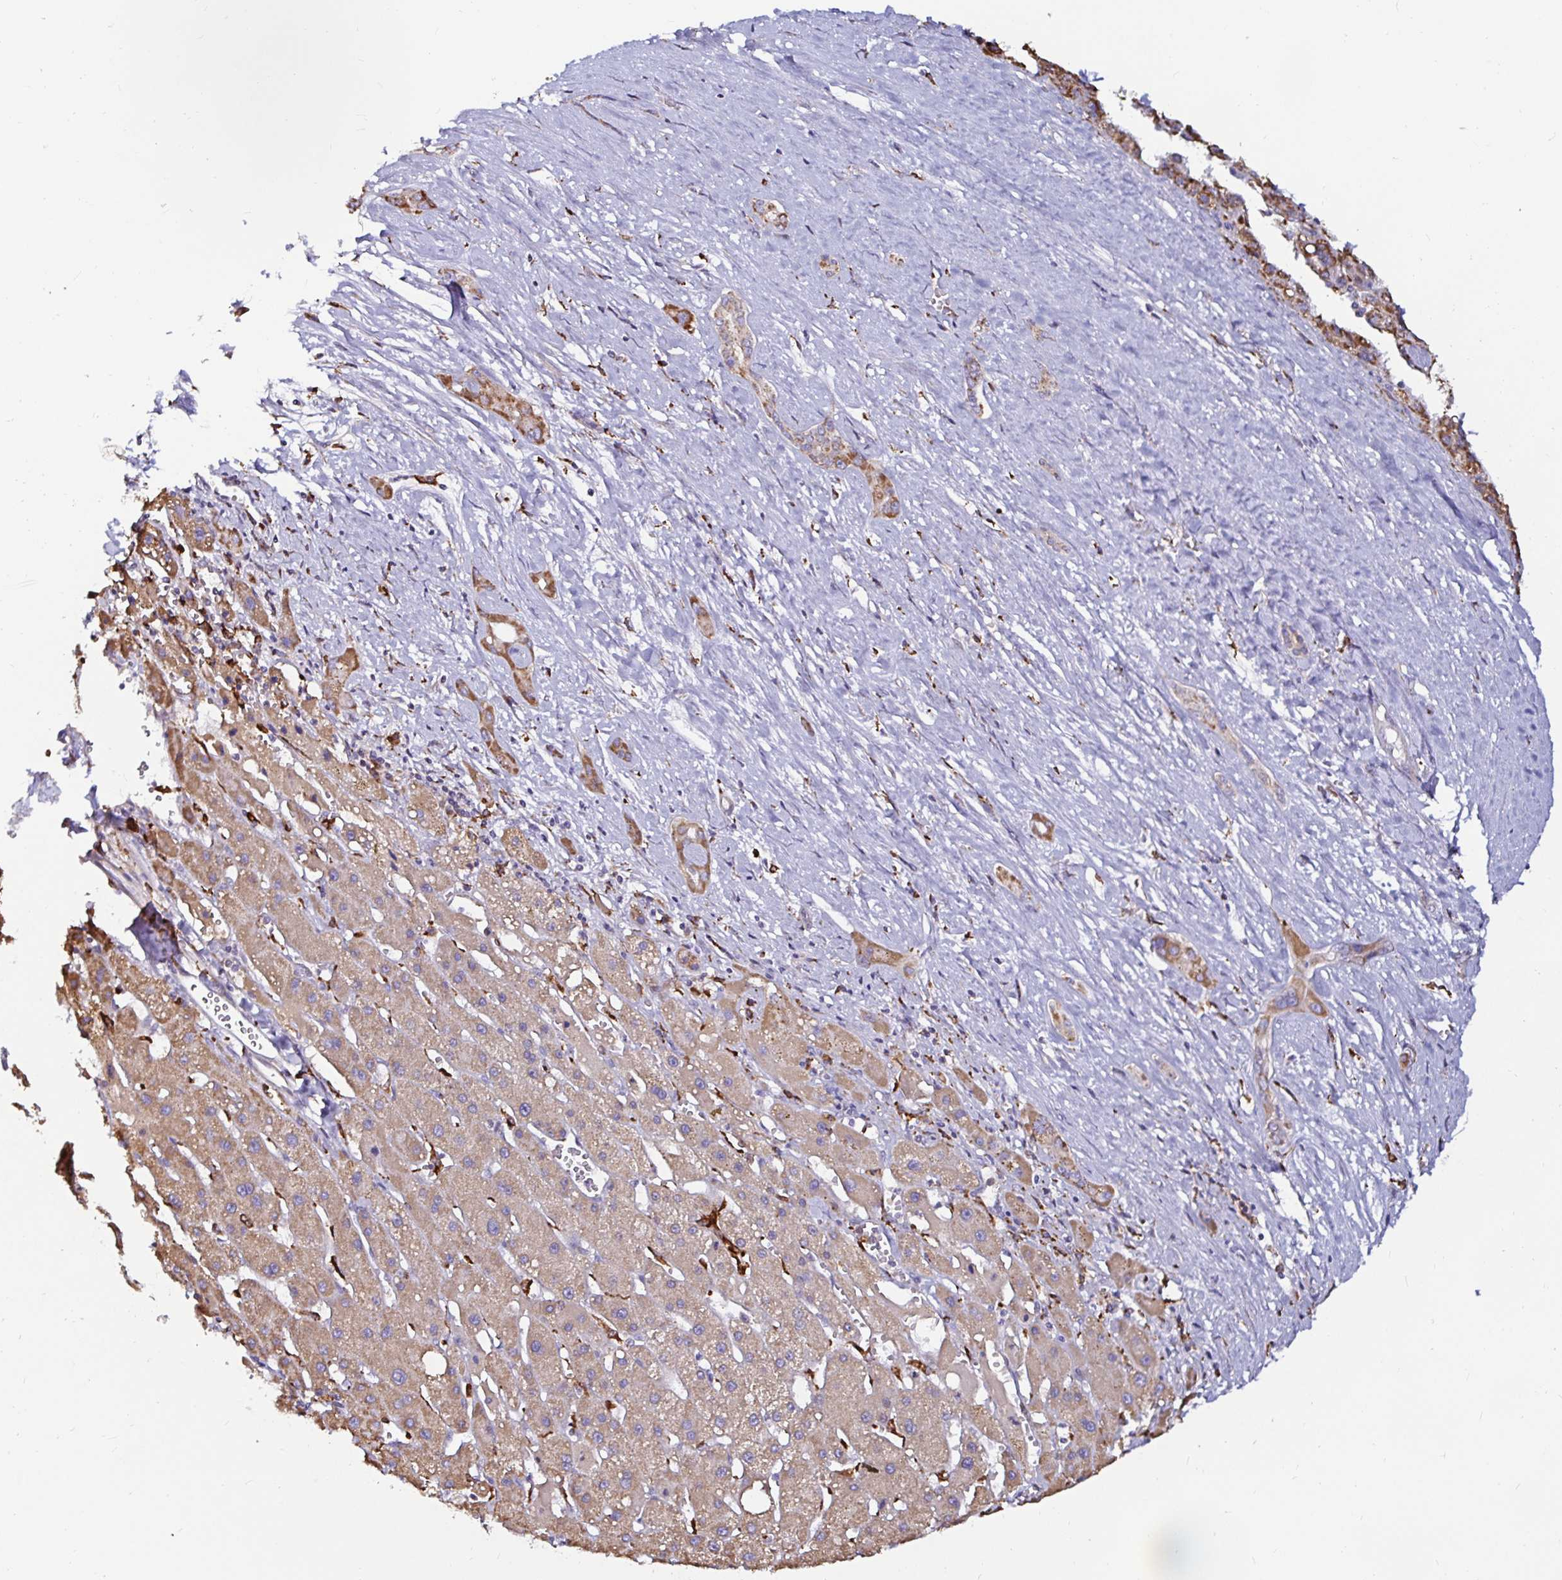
{"staining": {"intensity": "moderate", "quantity": ">75%", "location": "cytoplasmic/membranous"}, "tissue": "liver cancer", "cell_type": "Tumor cells", "image_type": "cancer", "snomed": [{"axis": "morphology", "description": "Carcinoma, Hepatocellular, NOS"}, {"axis": "topography", "description": "Liver"}], "caption": "Moderate cytoplasmic/membranous protein staining is appreciated in about >75% of tumor cells in liver cancer (hepatocellular carcinoma).", "gene": "MSR1", "patient": {"sex": "female", "age": 82}}